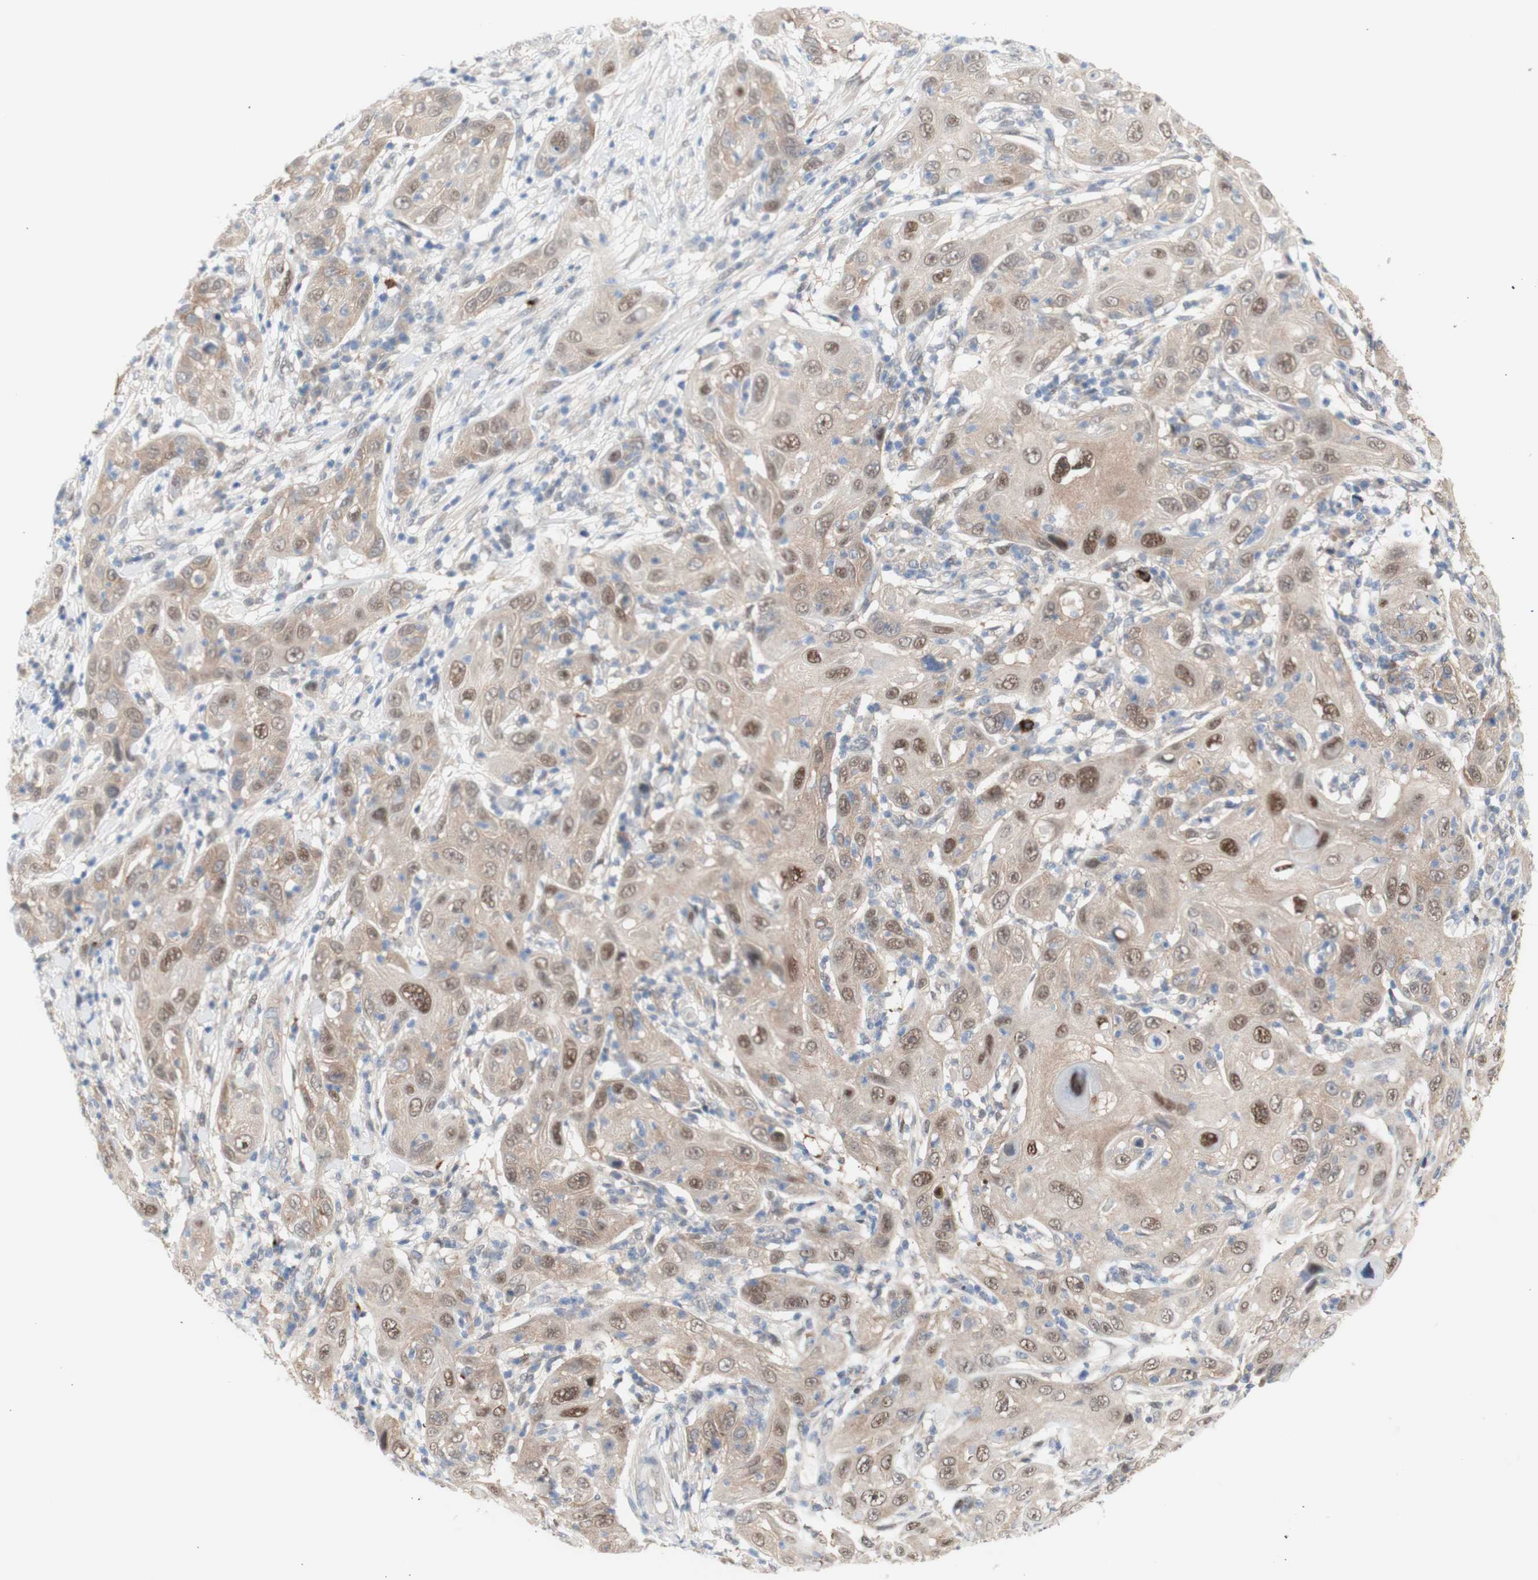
{"staining": {"intensity": "moderate", "quantity": "25%-75%", "location": "nuclear"}, "tissue": "skin cancer", "cell_type": "Tumor cells", "image_type": "cancer", "snomed": [{"axis": "morphology", "description": "Squamous cell carcinoma, NOS"}, {"axis": "topography", "description": "Skin"}], "caption": "Protein staining demonstrates moderate nuclear expression in about 25%-75% of tumor cells in squamous cell carcinoma (skin).", "gene": "PRMT5", "patient": {"sex": "female", "age": 88}}